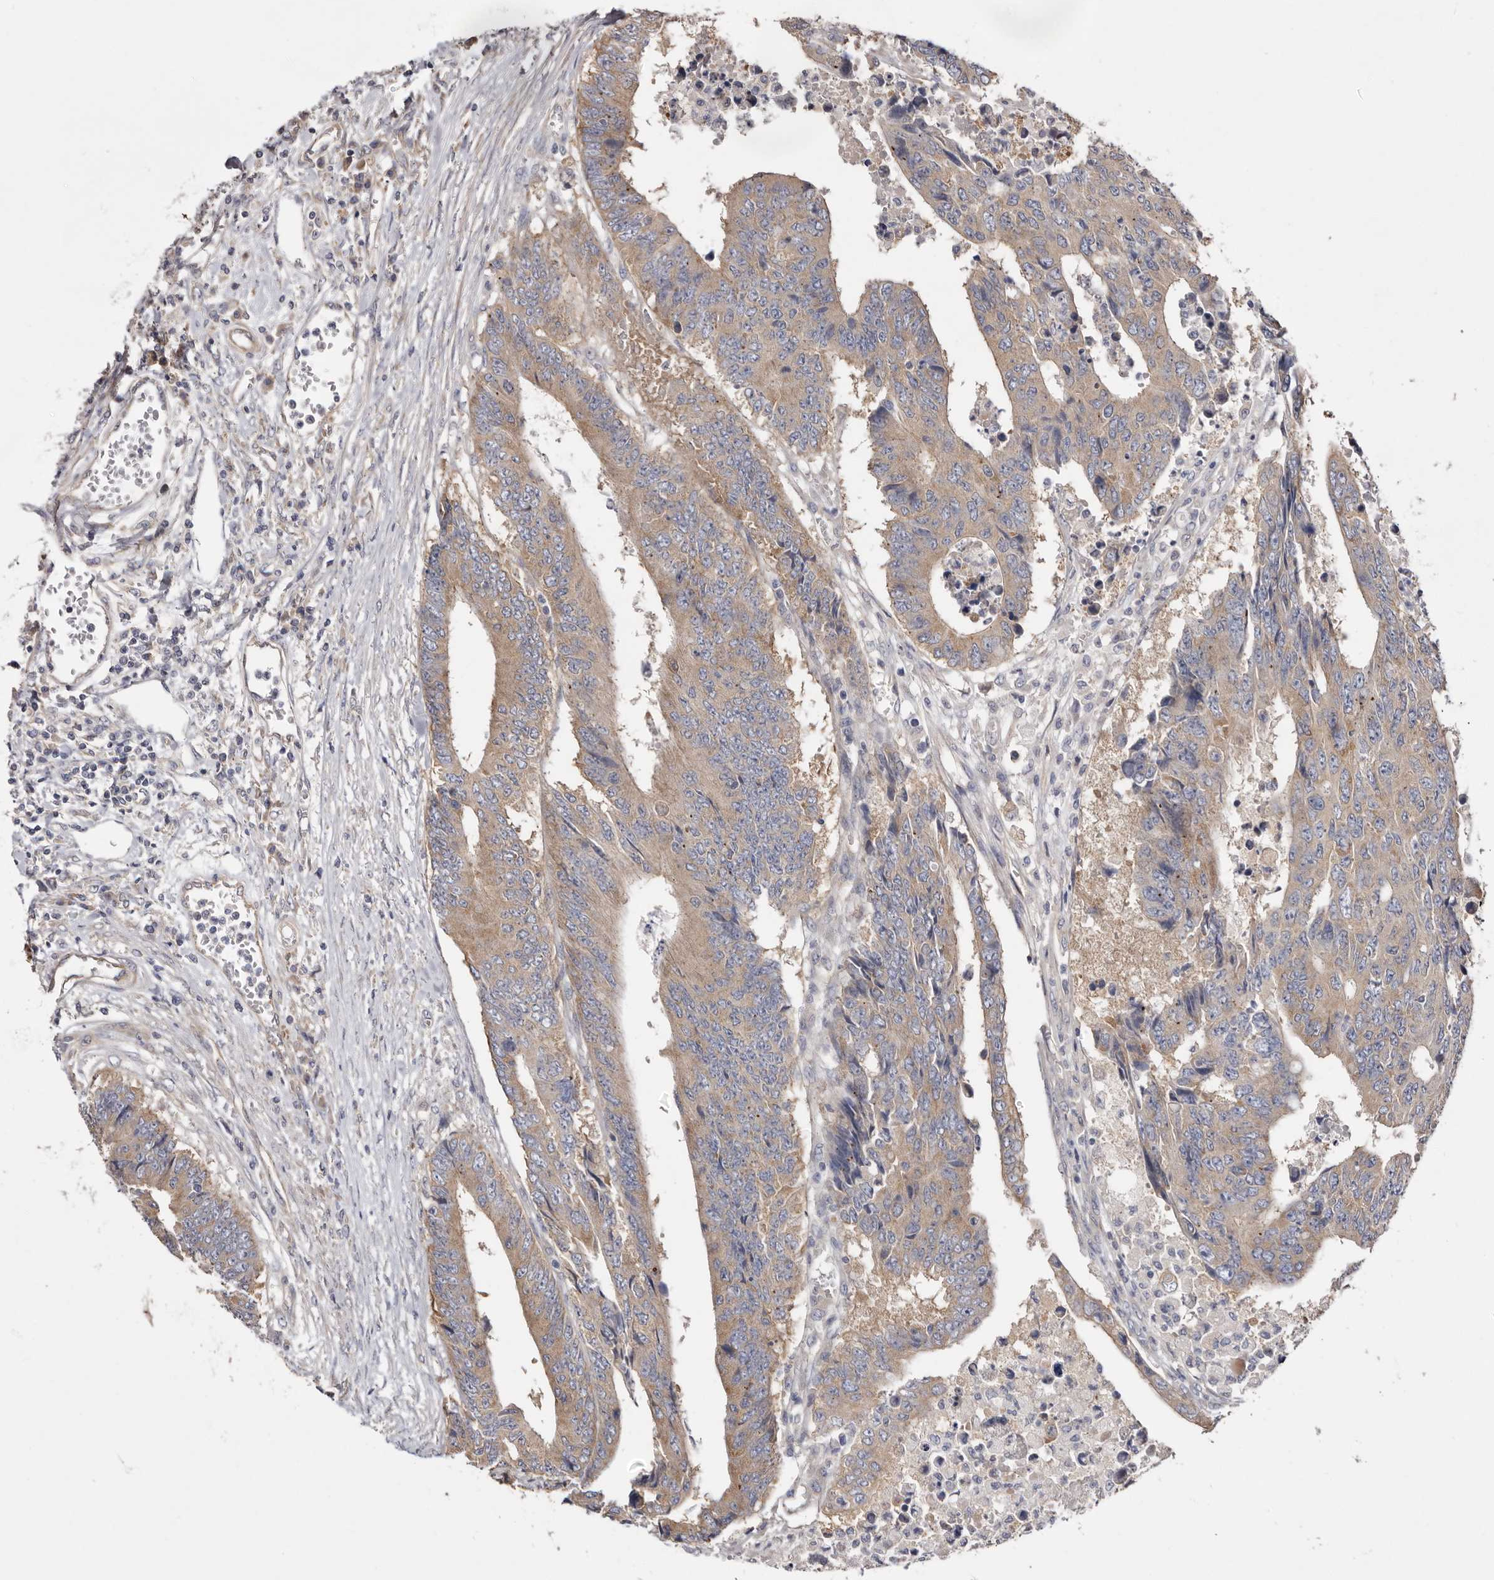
{"staining": {"intensity": "moderate", "quantity": ">75%", "location": "cytoplasmic/membranous"}, "tissue": "colorectal cancer", "cell_type": "Tumor cells", "image_type": "cancer", "snomed": [{"axis": "morphology", "description": "Adenocarcinoma, NOS"}, {"axis": "topography", "description": "Rectum"}], "caption": "Immunohistochemistry histopathology image of colorectal cancer stained for a protein (brown), which displays medium levels of moderate cytoplasmic/membranous expression in about >75% of tumor cells.", "gene": "FAM167B", "patient": {"sex": "male", "age": 84}}